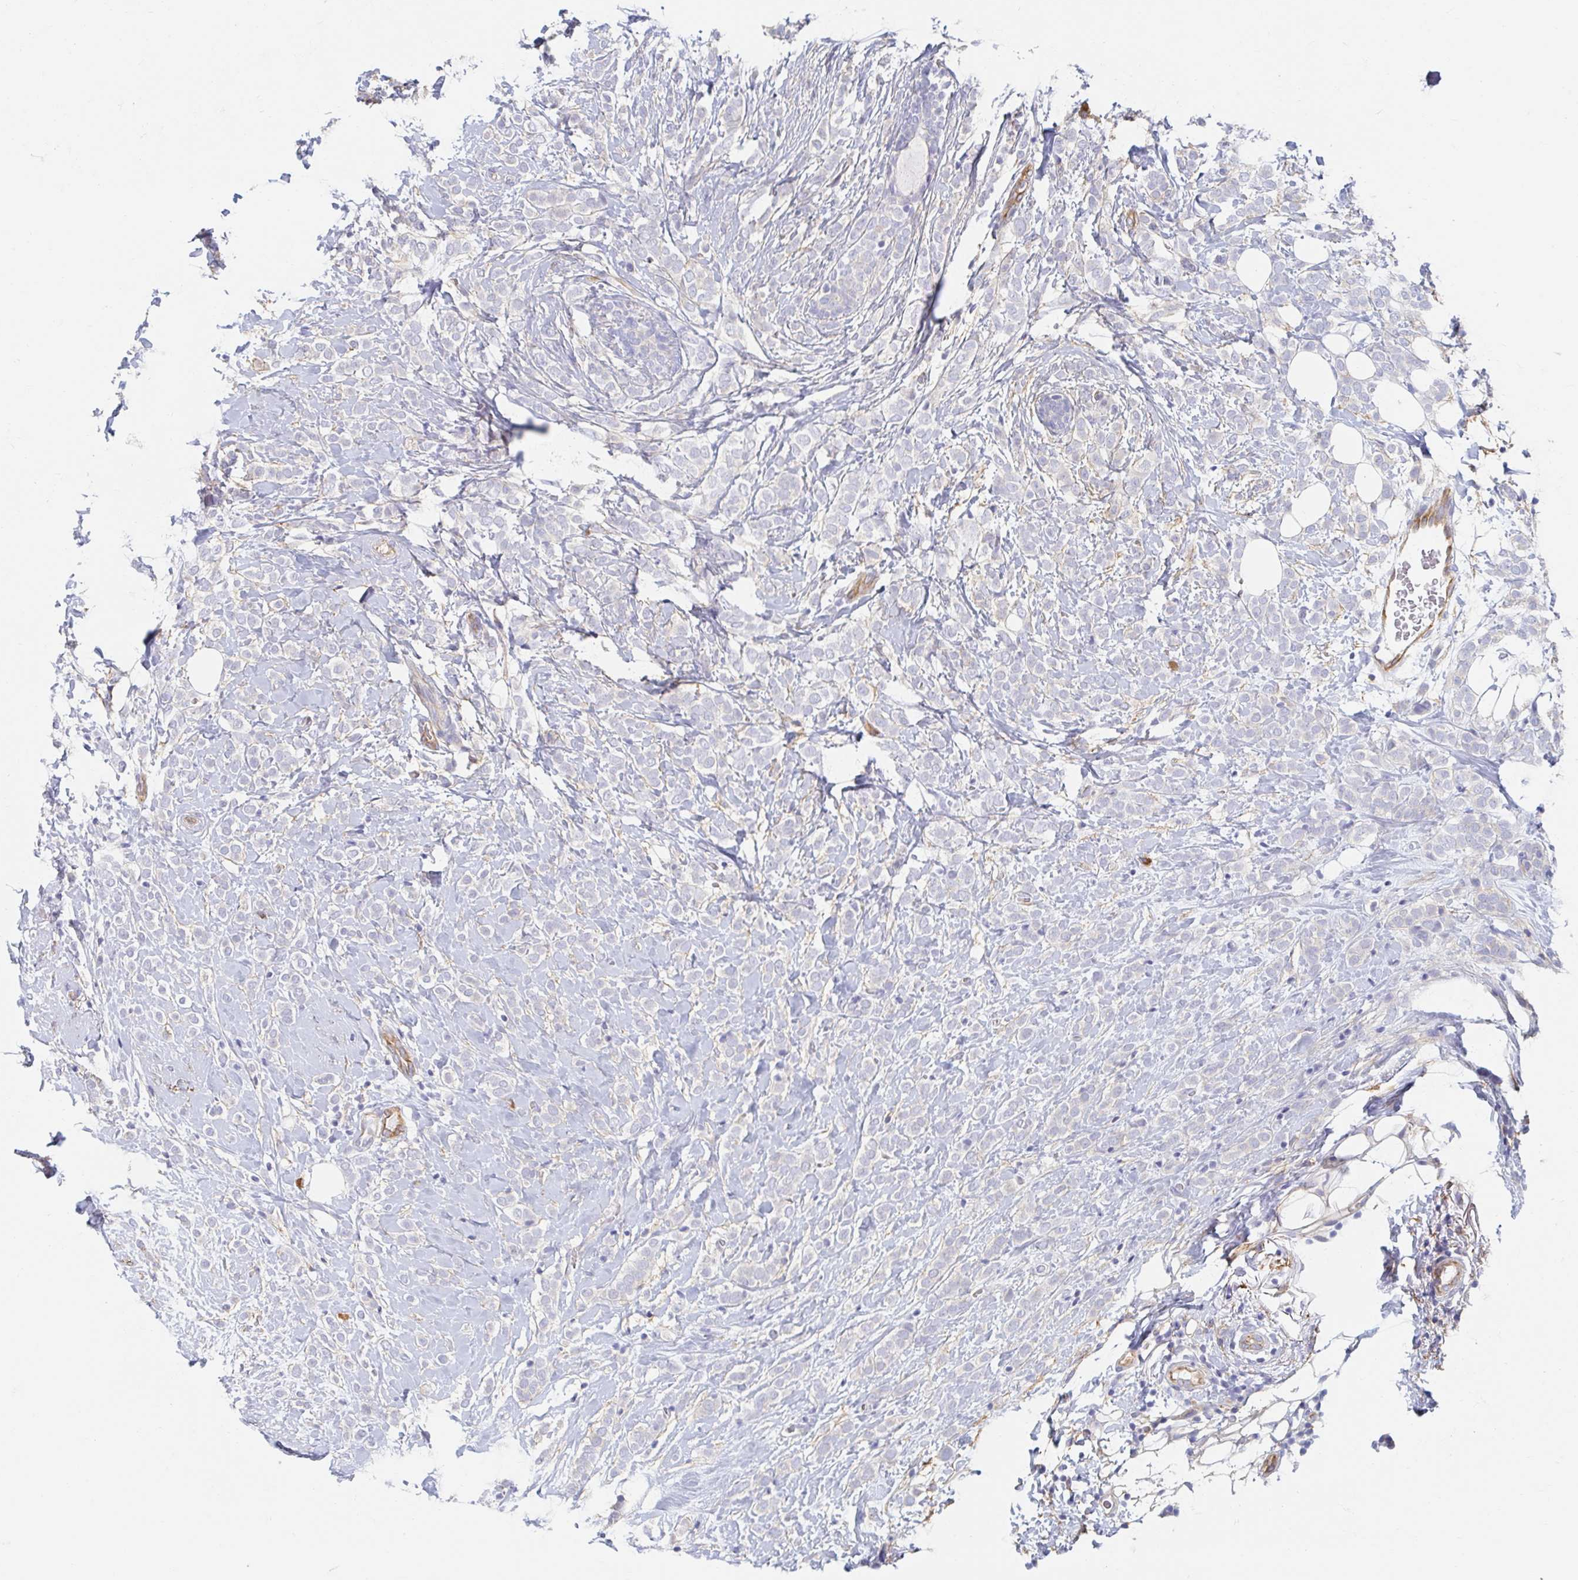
{"staining": {"intensity": "negative", "quantity": "none", "location": "none"}, "tissue": "breast cancer", "cell_type": "Tumor cells", "image_type": "cancer", "snomed": [{"axis": "morphology", "description": "Lobular carcinoma"}, {"axis": "topography", "description": "Breast"}], "caption": "Immunohistochemistry photomicrograph of neoplastic tissue: human breast cancer (lobular carcinoma) stained with DAB shows no significant protein staining in tumor cells. (DAB immunohistochemistry (IHC) visualized using brightfield microscopy, high magnification).", "gene": "MYLK2", "patient": {"sex": "female", "age": 49}}